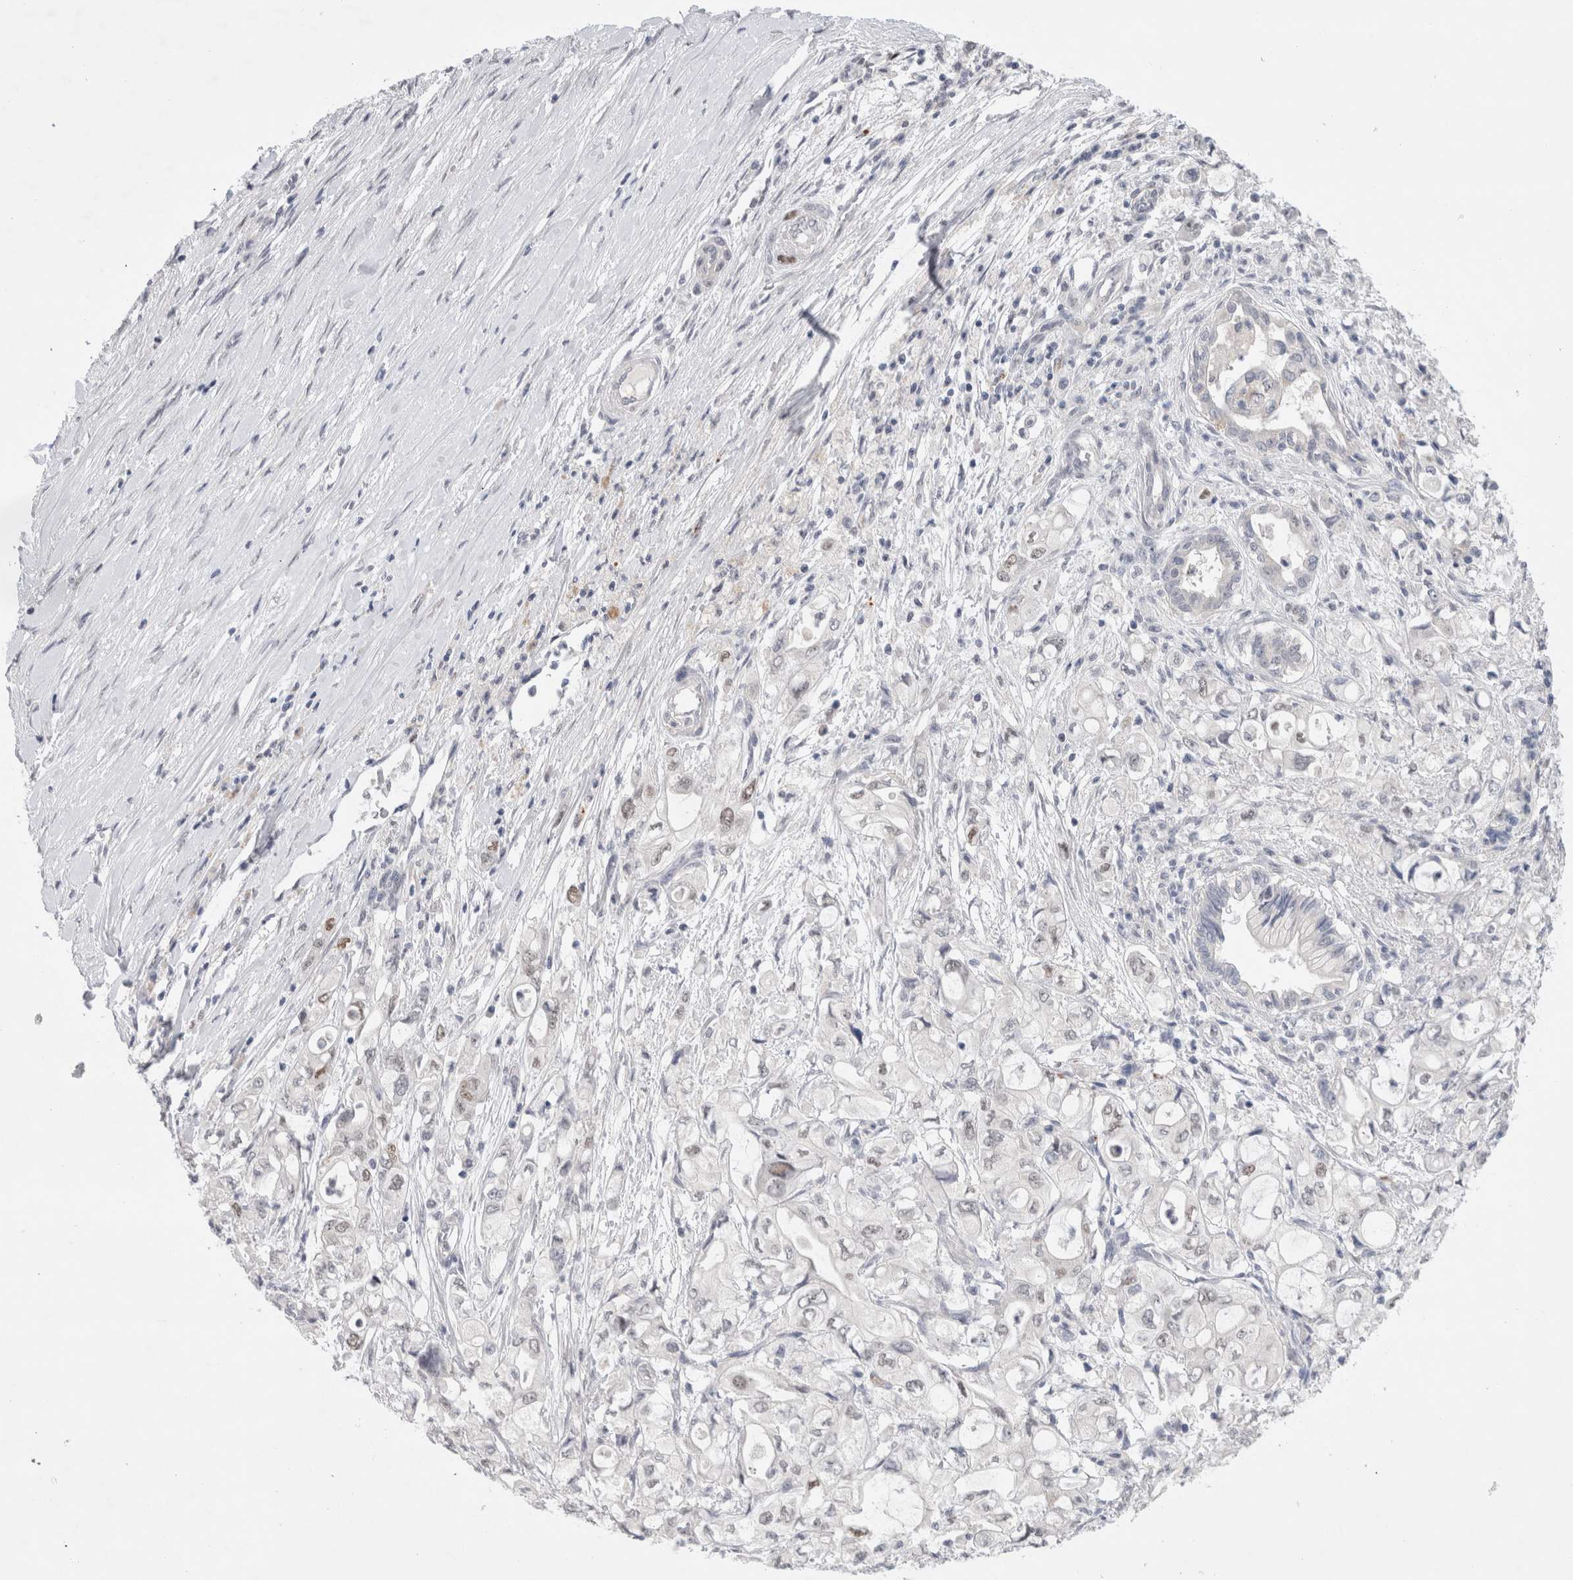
{"staining": {"intensity": "negative", "quantity": "none", "location": "none"}, "tissue": "pancreatic cancer", "cell_type": "Tumor cells", "image_type": "cancer", "snomed": [{"axis": "morphology", "description": "Adenocarcinoma, NOS"}, {"axis": "topography", "description": "Pancreas"}], "caption": "The image exhibits no significant staining in tumor cells of pancreatic adenocarcinoma.", "gene": "KNL1", "patient": {"sex": "male", "age": 79}}